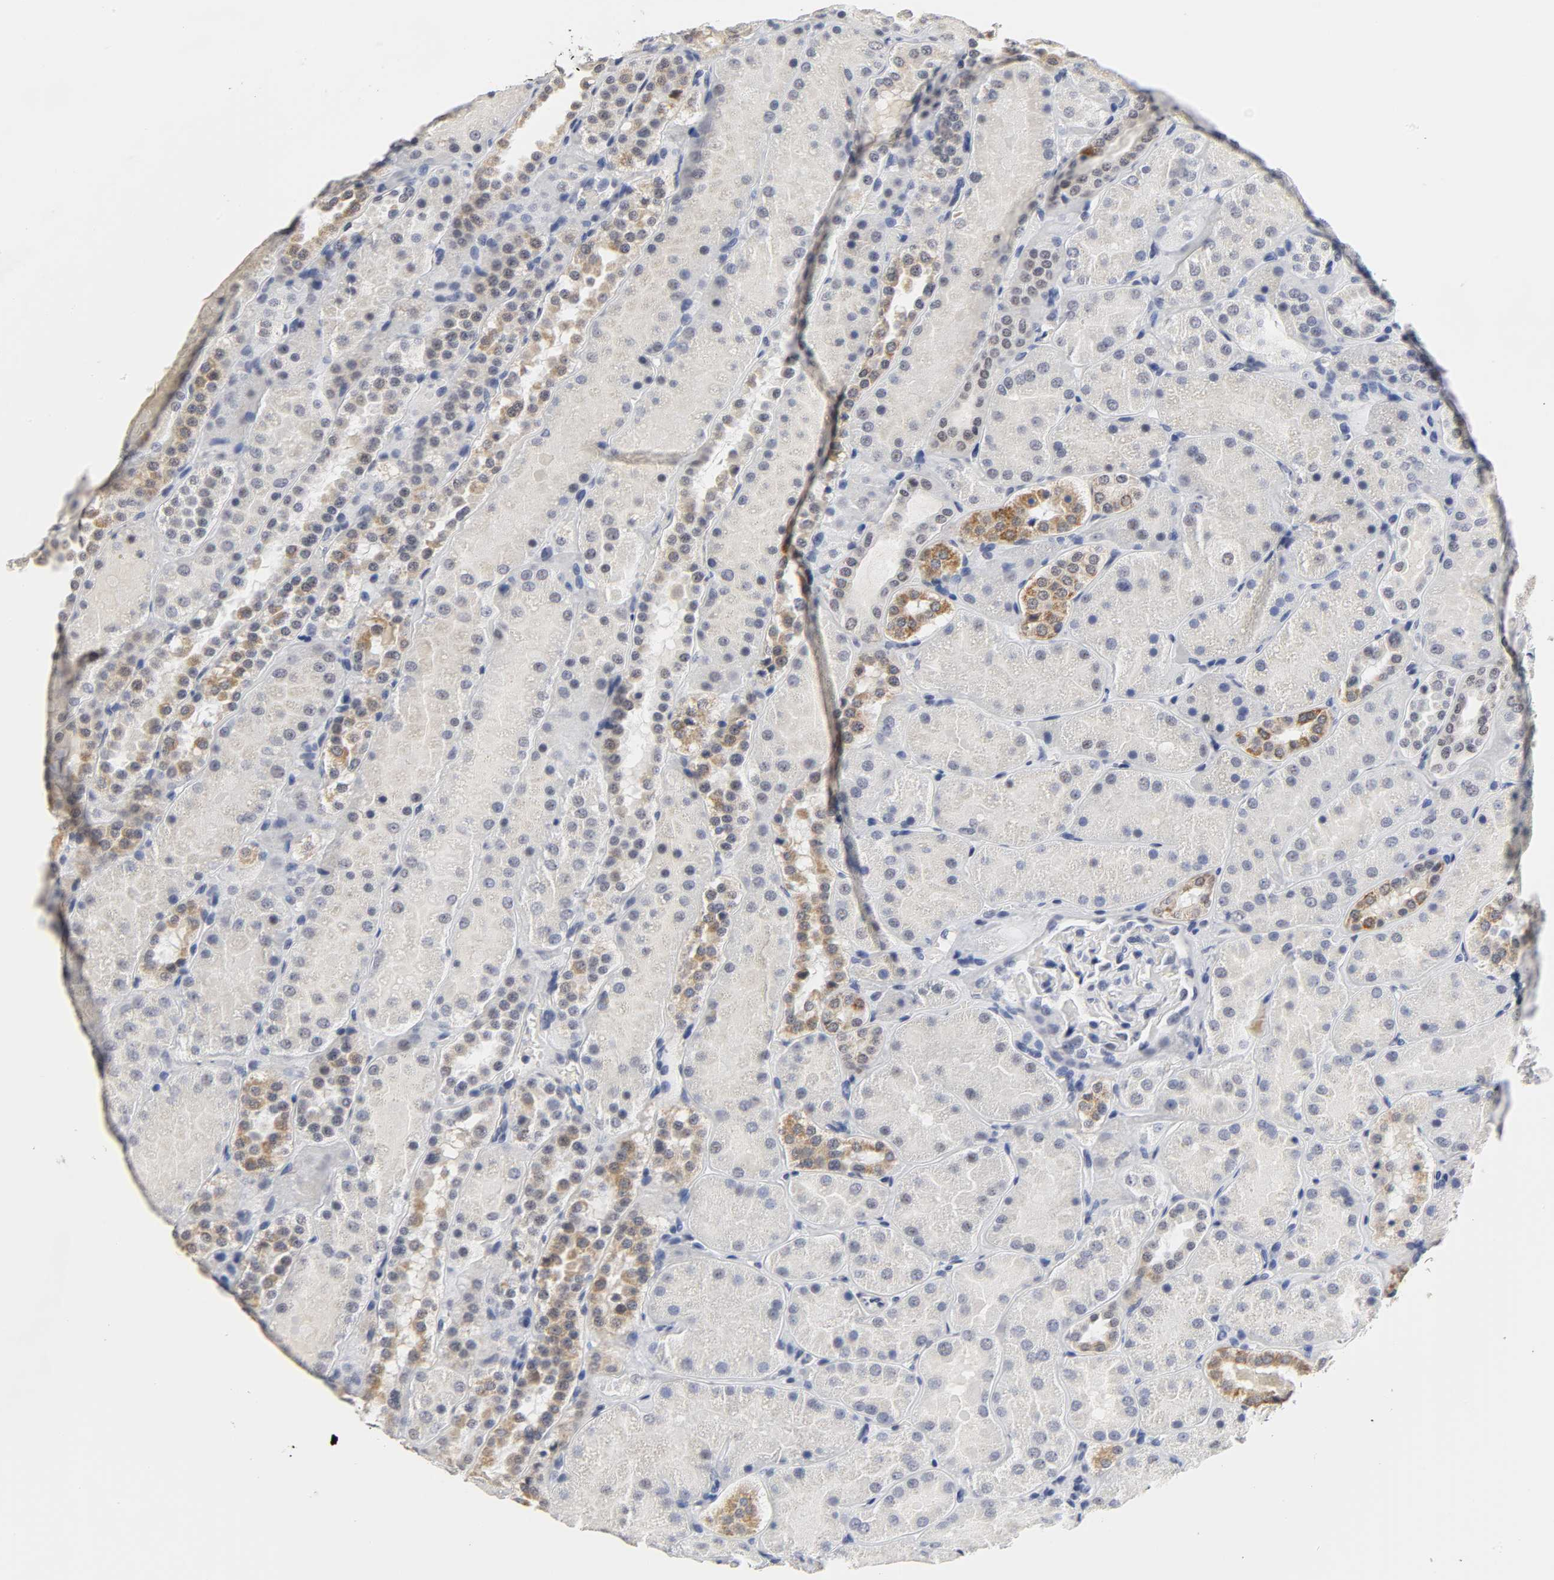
{"staining": {"intensity": "negative", "quantity": "none", "location": "none"}, "tissue": "kidney", "cell_type": "Cells in glomeruli", "image_type": "normal", "snomed": [{"axis": "morphology", "description": "Normal tissue, NOS"}, {"axis": "topography", "description": "Kidney"}], "caption": "IHC of benign kidney displays no positivity in cells in glomeruli.", "gene": "GRHL2", "patient": {"sex": "male", "age": 28}}